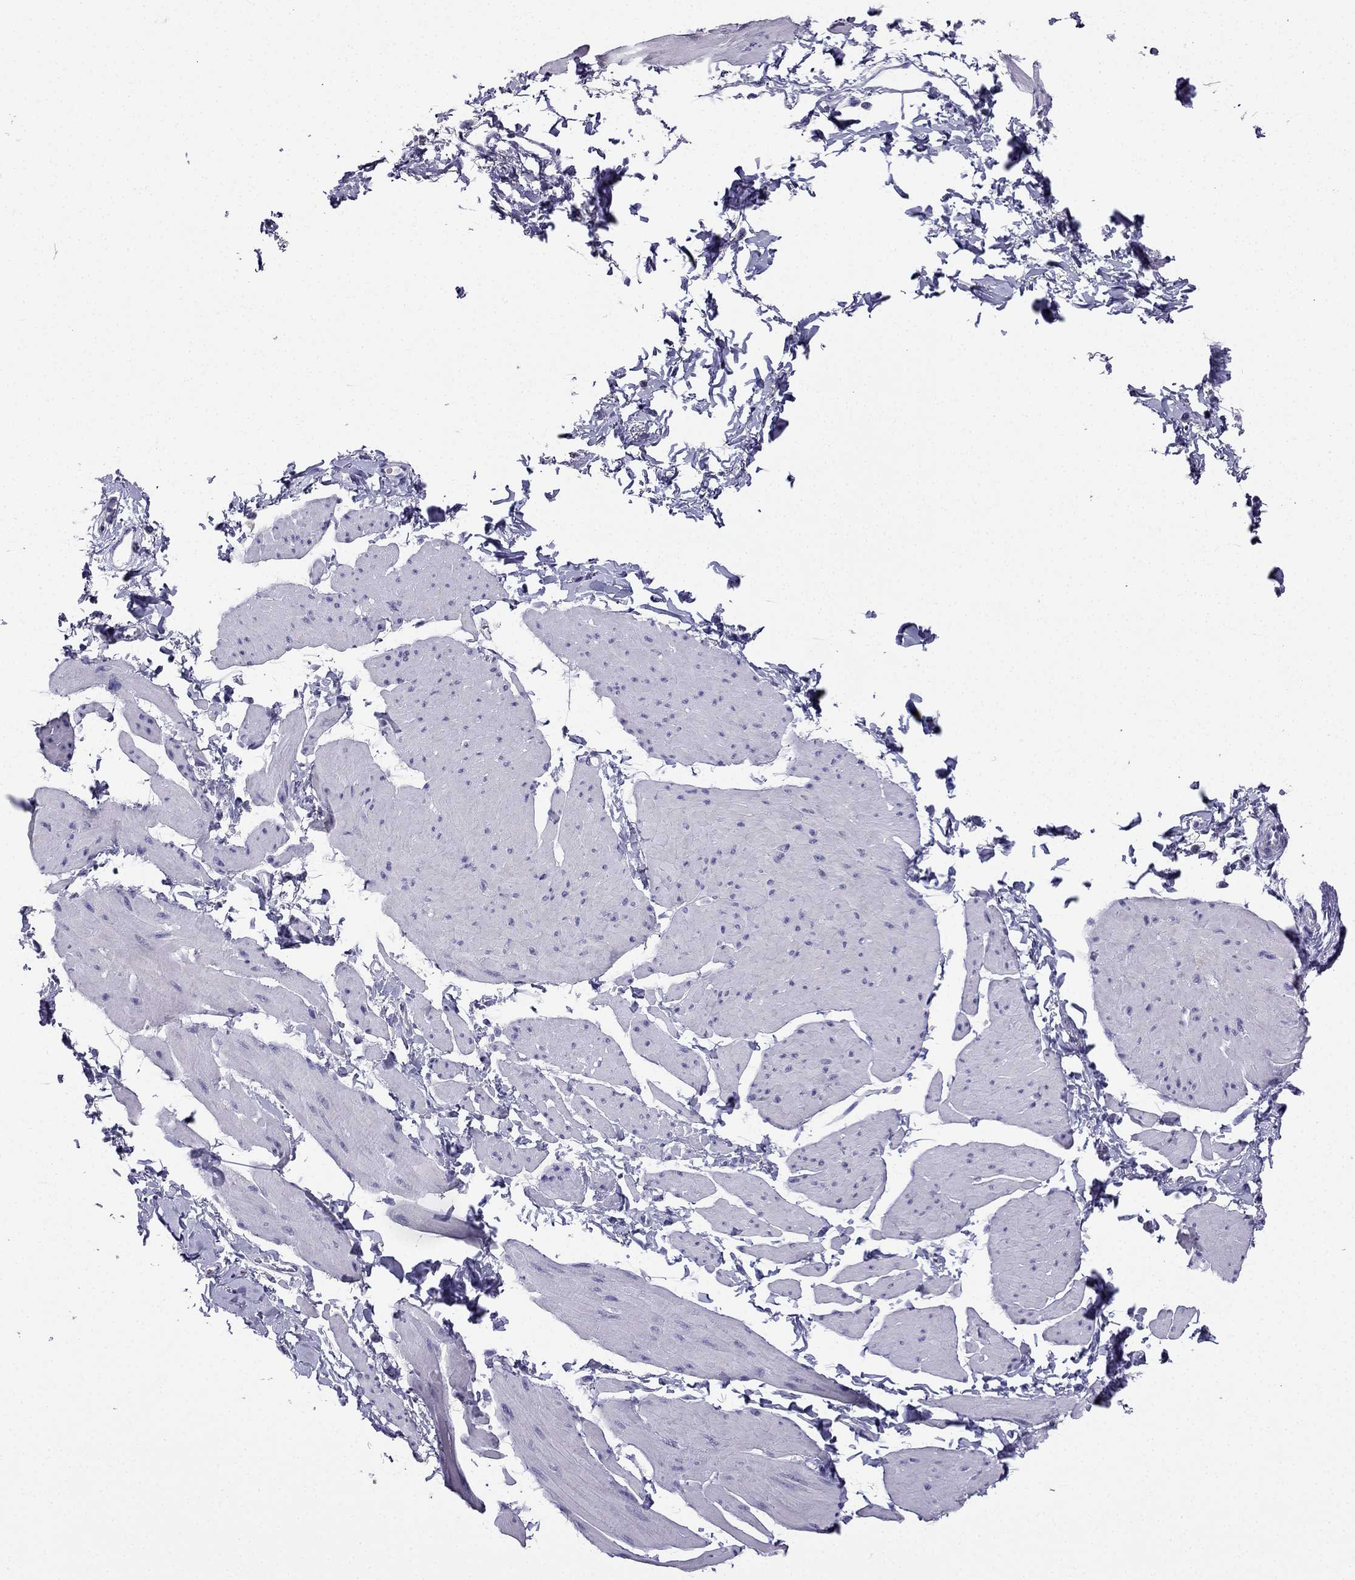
{"staining": {"intensity": "negative", "quantity": "none", "location": "none"}, "tissue": "smooth muscle", "cell_type": "Smooth muscle cells", "image_type": "normal", "snomed": [{"axis": "morphology", "description": "Normal tissue, NOS"}, {"axis": "topography", "description": "Adipose tissue"}, {"axis": "topography", "description": "Smooth muscle"}, {"axis": "topography", "description": "Peripheral nerve tissue"}], "caption": "A high-resolution histopathology image shows immunohistochemistry (IHC) staining of normal smooth muscle, which shows no significant expression in smooth muscle cells. (Brightfield microscopy of DAB immunohistochemistry at high magnification).", "gene": "KCNJ10", "patient": {"sex": "male", "age": 83}}